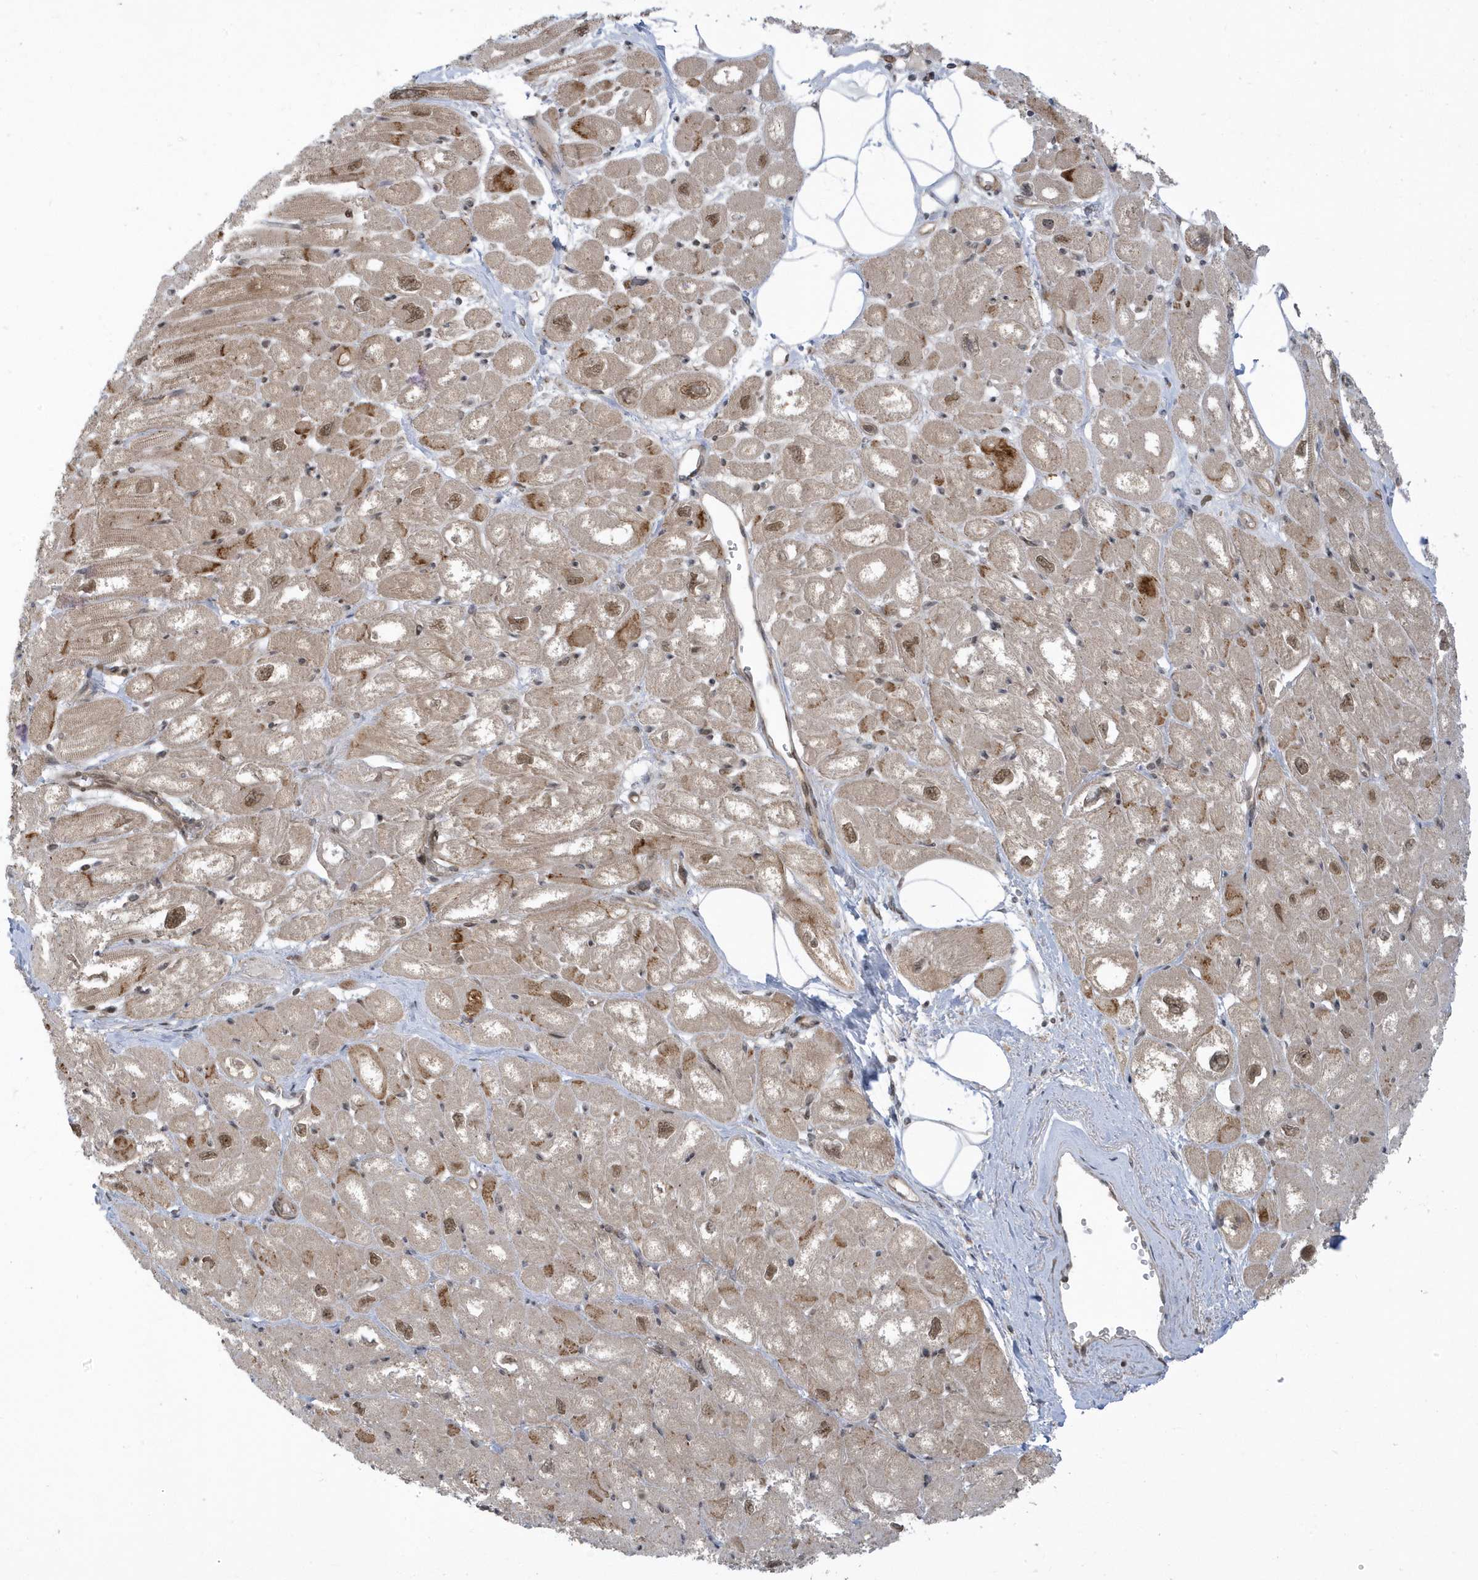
{"staining": {"intensity": "moderate", "quantity": "25%-75%", "location": "cytoplasmic/membranous,nuclear"}, "tissue": "heart muscle", "cell_type": "Cardiomyocytes", "image_type": "normal", "snomed": [{"axis": "morphology", "description": "Normal tissue, NOS"}, {"axis": "topography", "description": "Heart"}], "caption": "Brown immunohistochemical staining in normal human heart muscle exhibits moderate cytoplasmic/membranous,nuclear positivity in about 25%-75% of cardiomyocytes.", "gene": "USP53", "patient": {"sex": "male", "age": 50}}